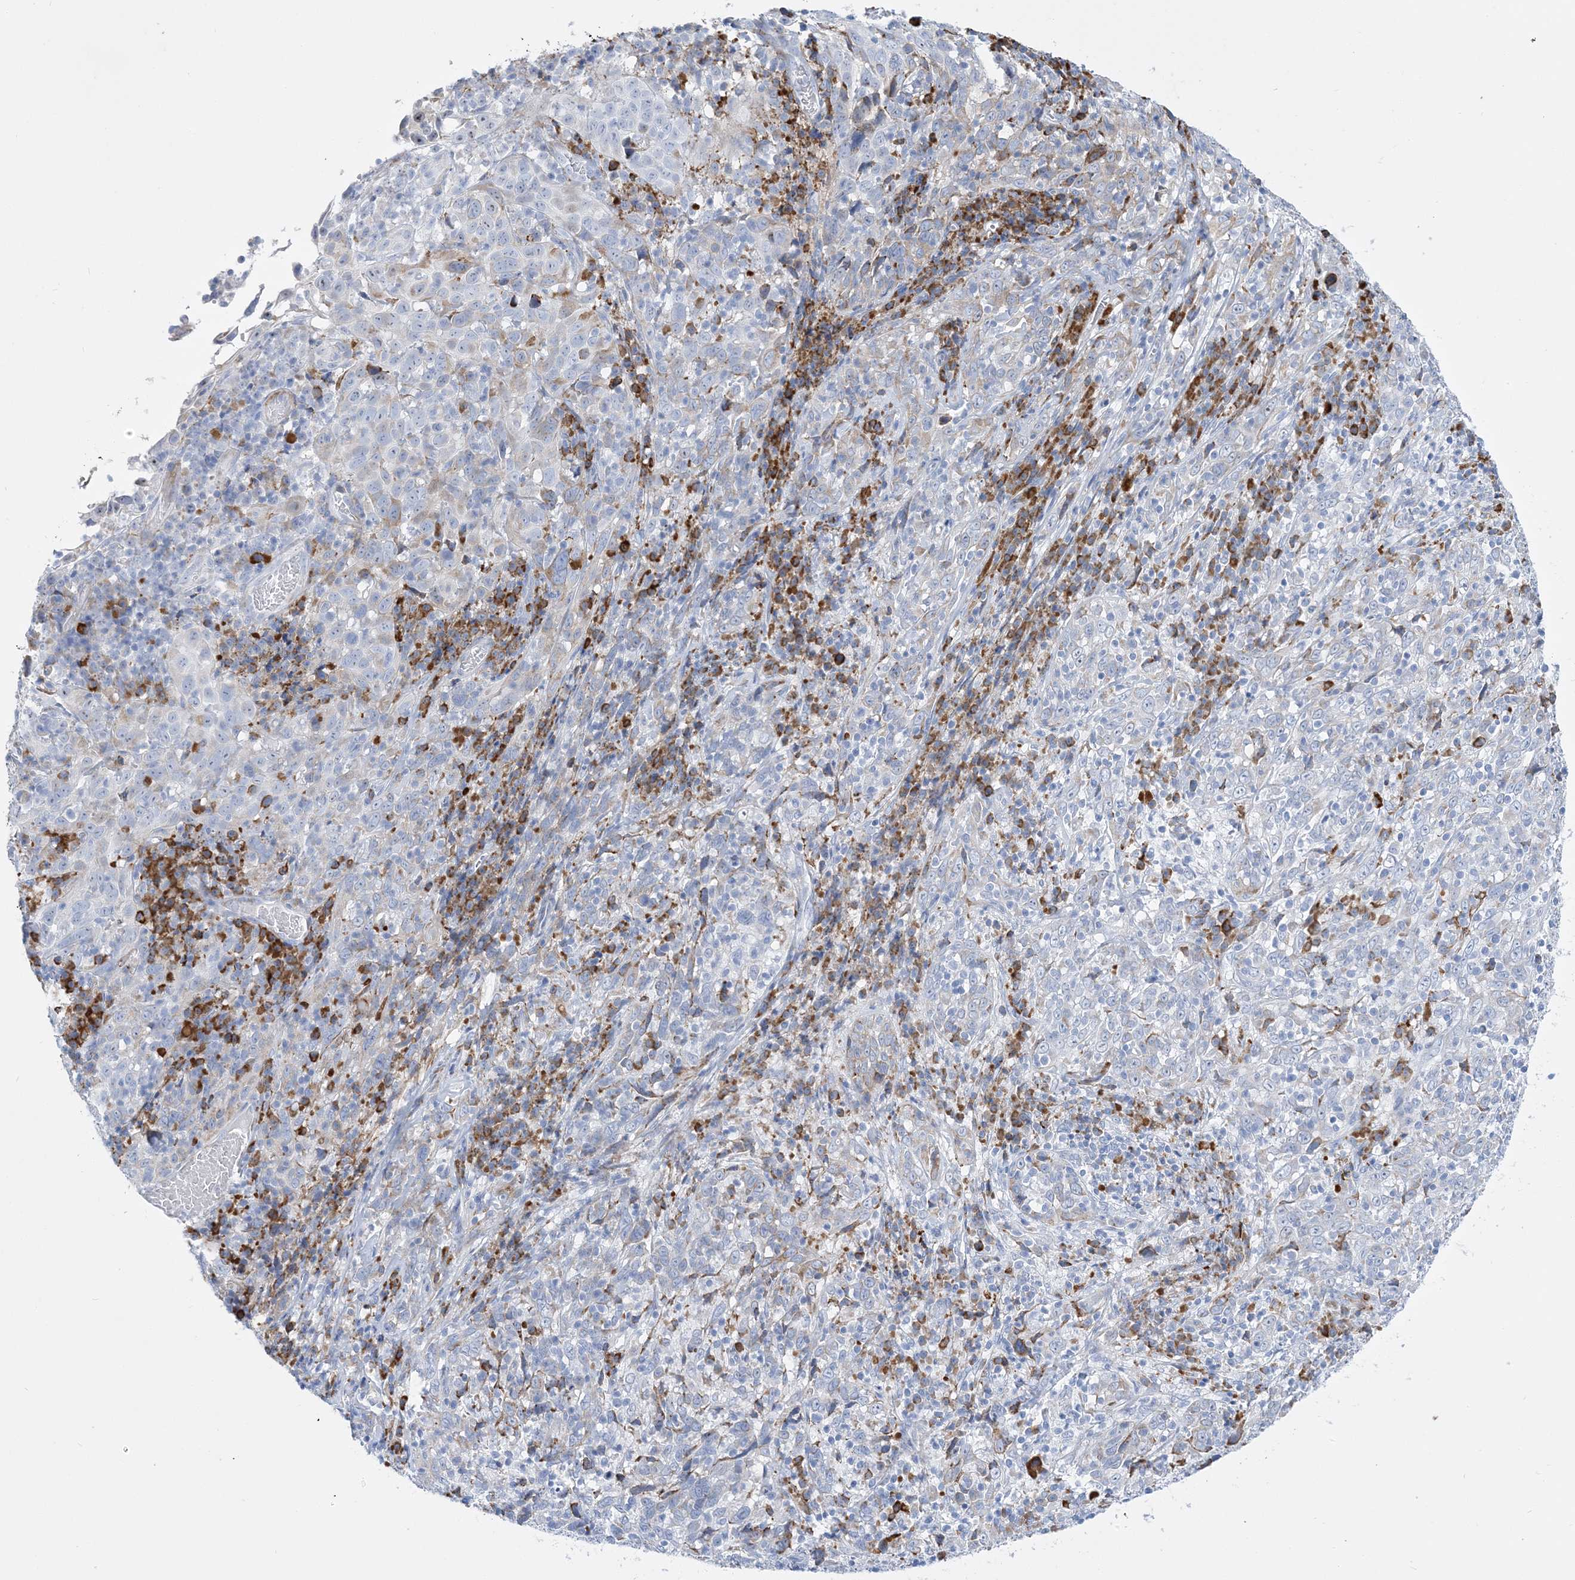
{"staining": {"intensity": "negative", "quantity": "none", "location": "none"}, "tissue": "cervical cancer", "cell_type": "Tumor cells", "image_type": "cancer", "snomed": [{"axis": "morphology", "description": "Squamous cell carcinoma, NOS"}, {"axis": "topography", "description": "Cervix"}], "caption": "There is no significant staining in tumor cells of cervical squamous cell carcinoma.", "gene": "TSPYL6", "patient": {"sex": "female", "age": 46}}